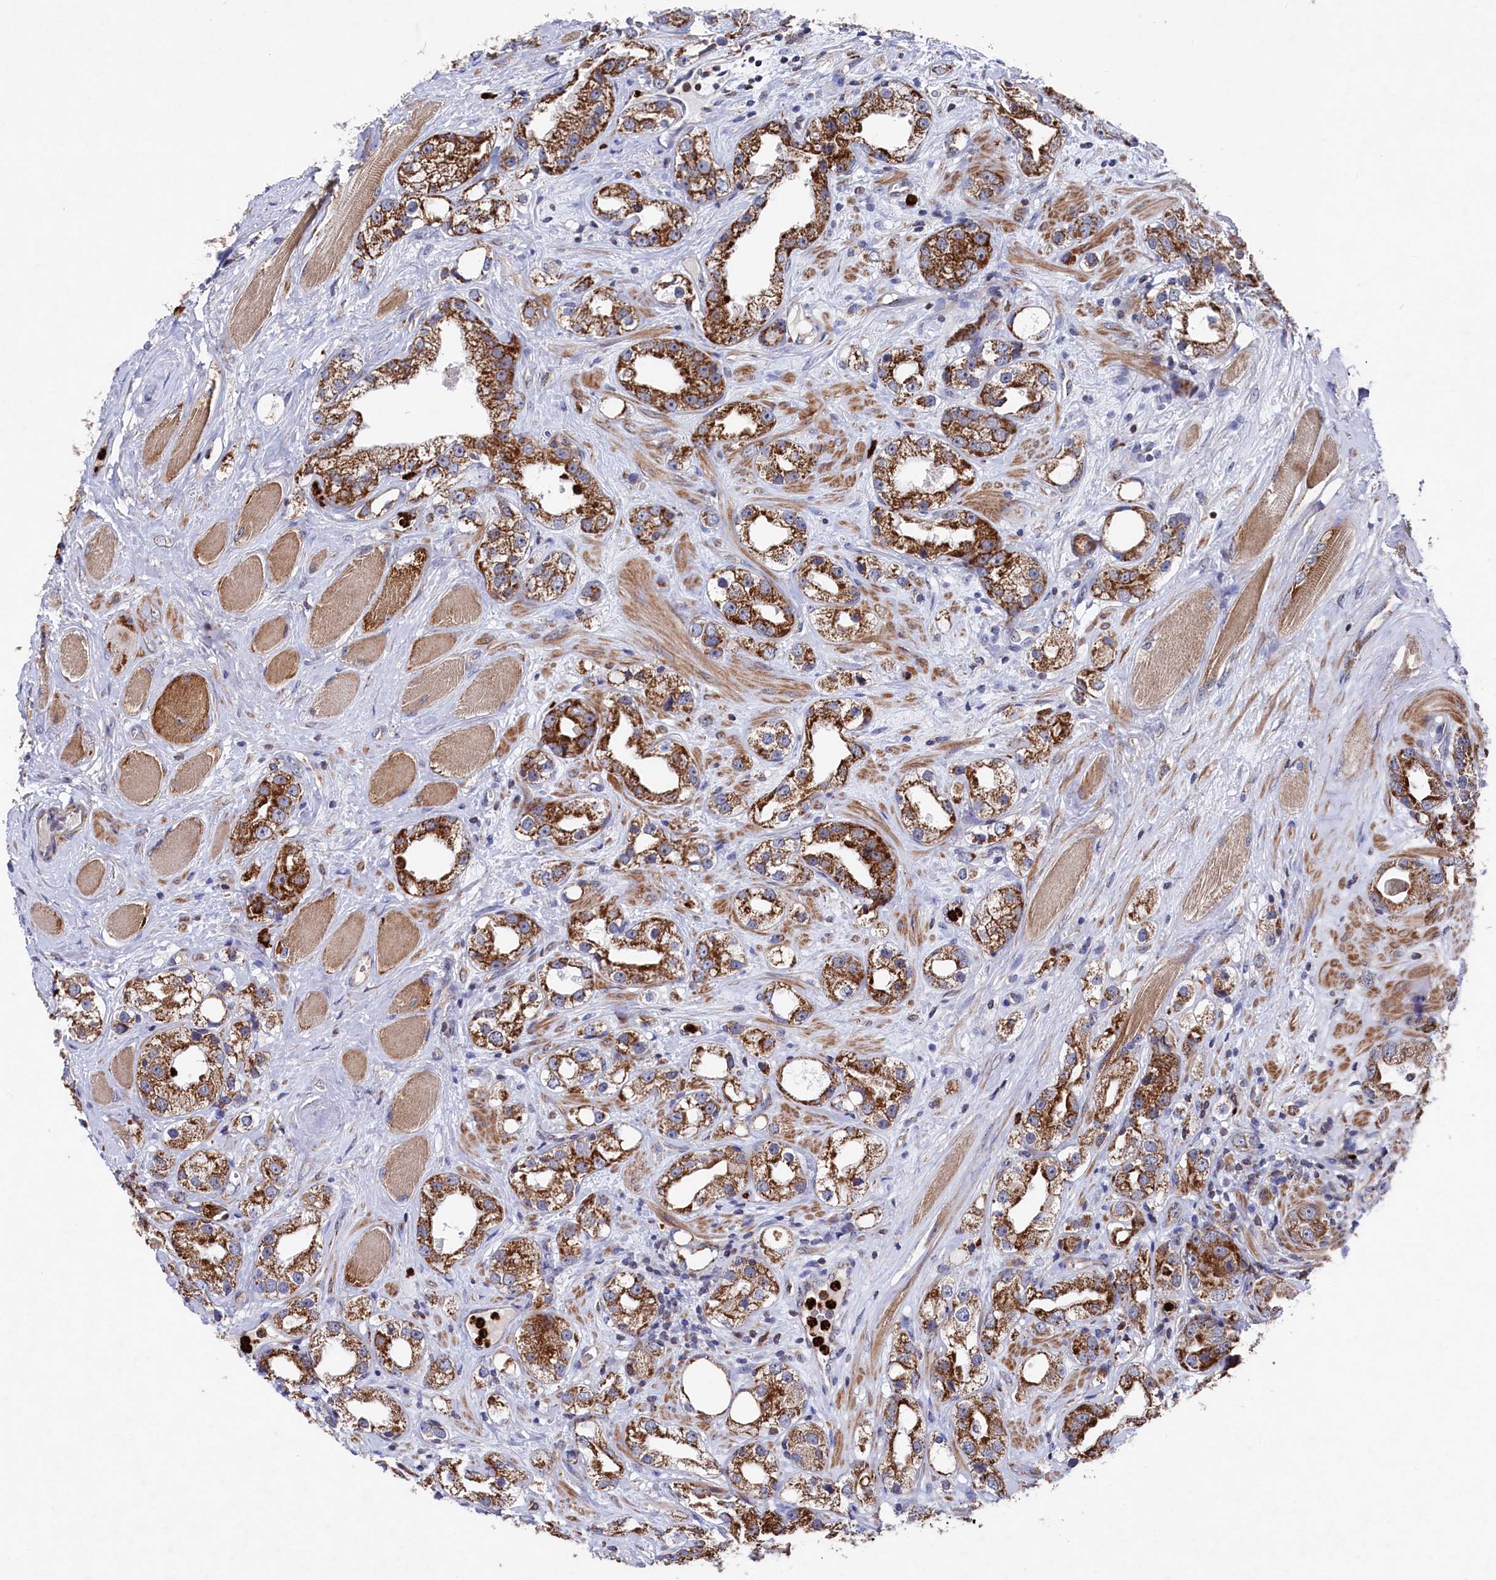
{"staining": {"intensity": "strong", "quantity": ">75%", "location": "cytoplasmic/membranous"}, "tissue": "prostate cancer", "cell_type": "Tumor cells", "image_type": "cancer", "snomed": [{"axis": "morphology", "description": "Adenocarcinoma, NOS"}, {"axis": "topography", "description": "Prostate"}], "caption": "Protein analysis of prostate cancer tissue demonstrates strong cytoplasmic/membranous expression in approximately >75% of tumor cells.", "gene": "CHCHD1", "patient": {"sex": "male", "age": 79}}